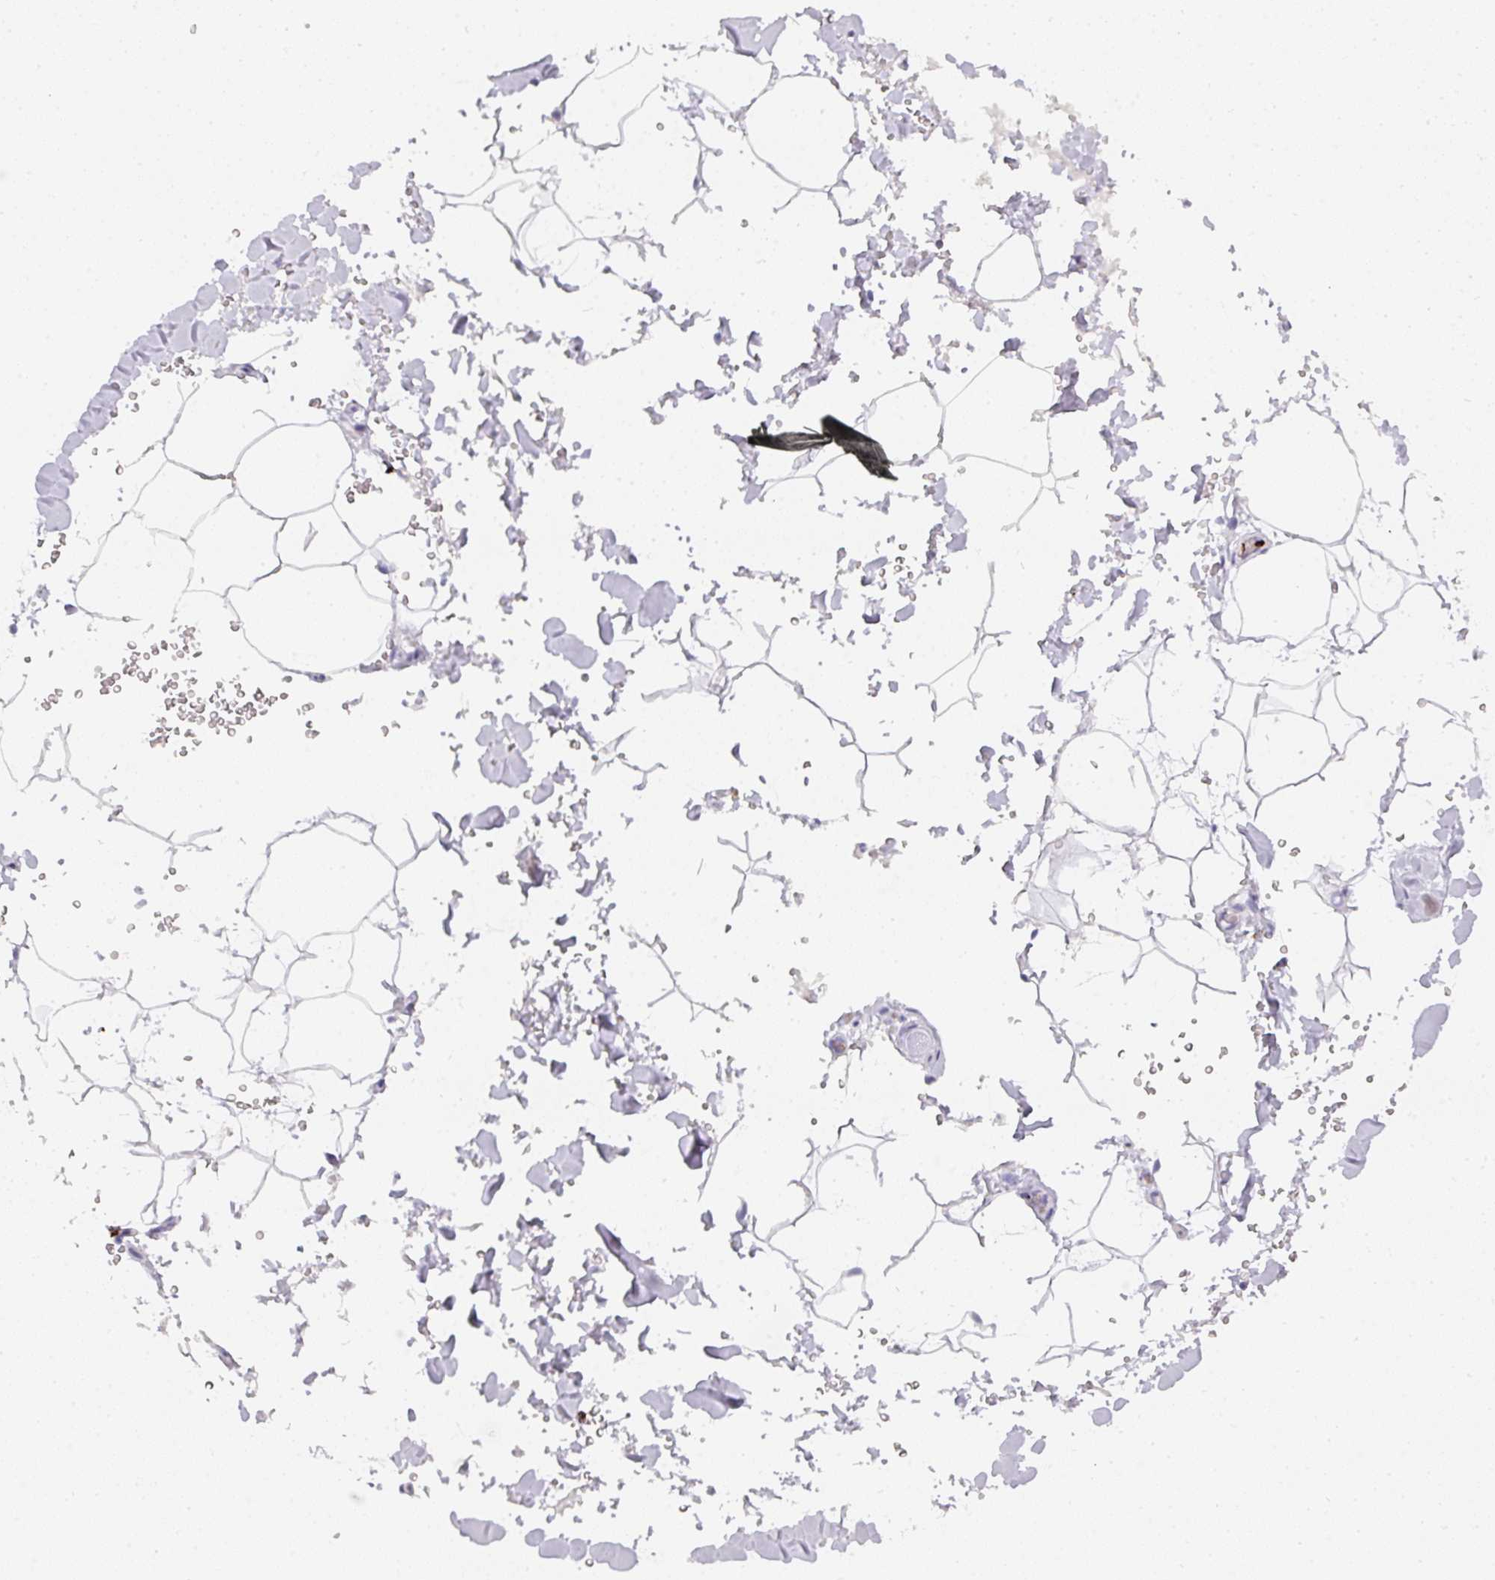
{"staining": {"intensity": "negative", "quantity": "none", "location": "none"}, "tissue": "adipose tissue", "cell_type": "Adipocytes", "image_type": "normal", "snomed": [{"axis": "morphology", "description": "Normal tissue, NOS"}, {"axis": "topography", "description": "Rectum"}, {"axis": "topography", "description": "Peripheral nerve tissue"}], "caption": "A micrograph of adipose tissue stained for a protein demonstrates no brown staining in adipocytes.", "gene": "MMACHC", "patient": {"sex": "female", "age": 69}}